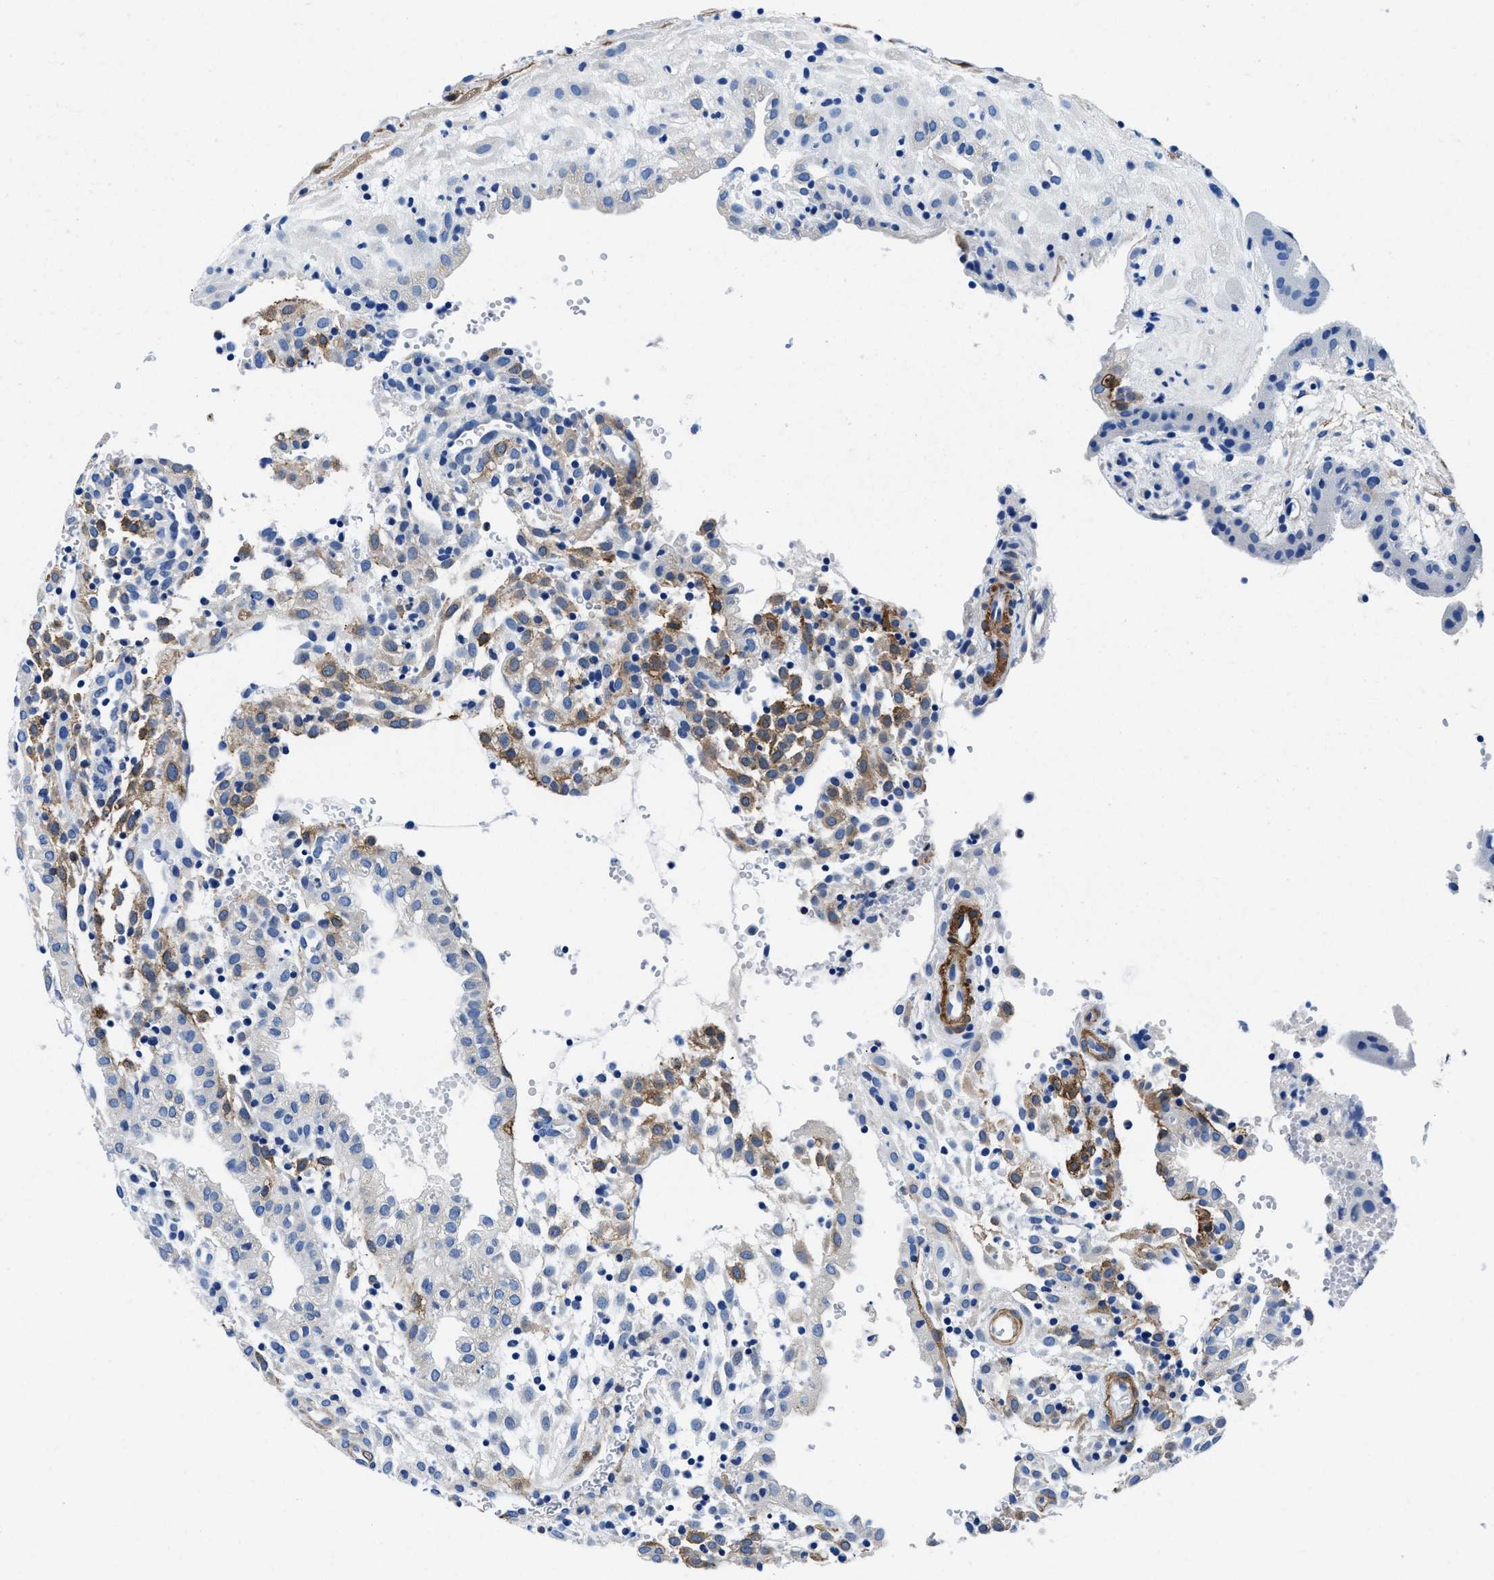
{"staining": {"intensity": "weak", "quantity": "<25%", "location": "cytoplasmic/membranous"}, "tissue": "placenta", "cell_type": "Decidual cells", "image_type": "normal", "snomed": [{"axis": "morphology", "description": "Normal tissue, NOS"}, {"axis": "topography", "description": "Placenta"}], "caption": "Immunohistochemistry (IHC) image of benign placenta: human placenta stained with DAB shows no significant protein staining in decidual cells.", "gene": "TEX261", "patient": {"sex": "female", "age": 18}}